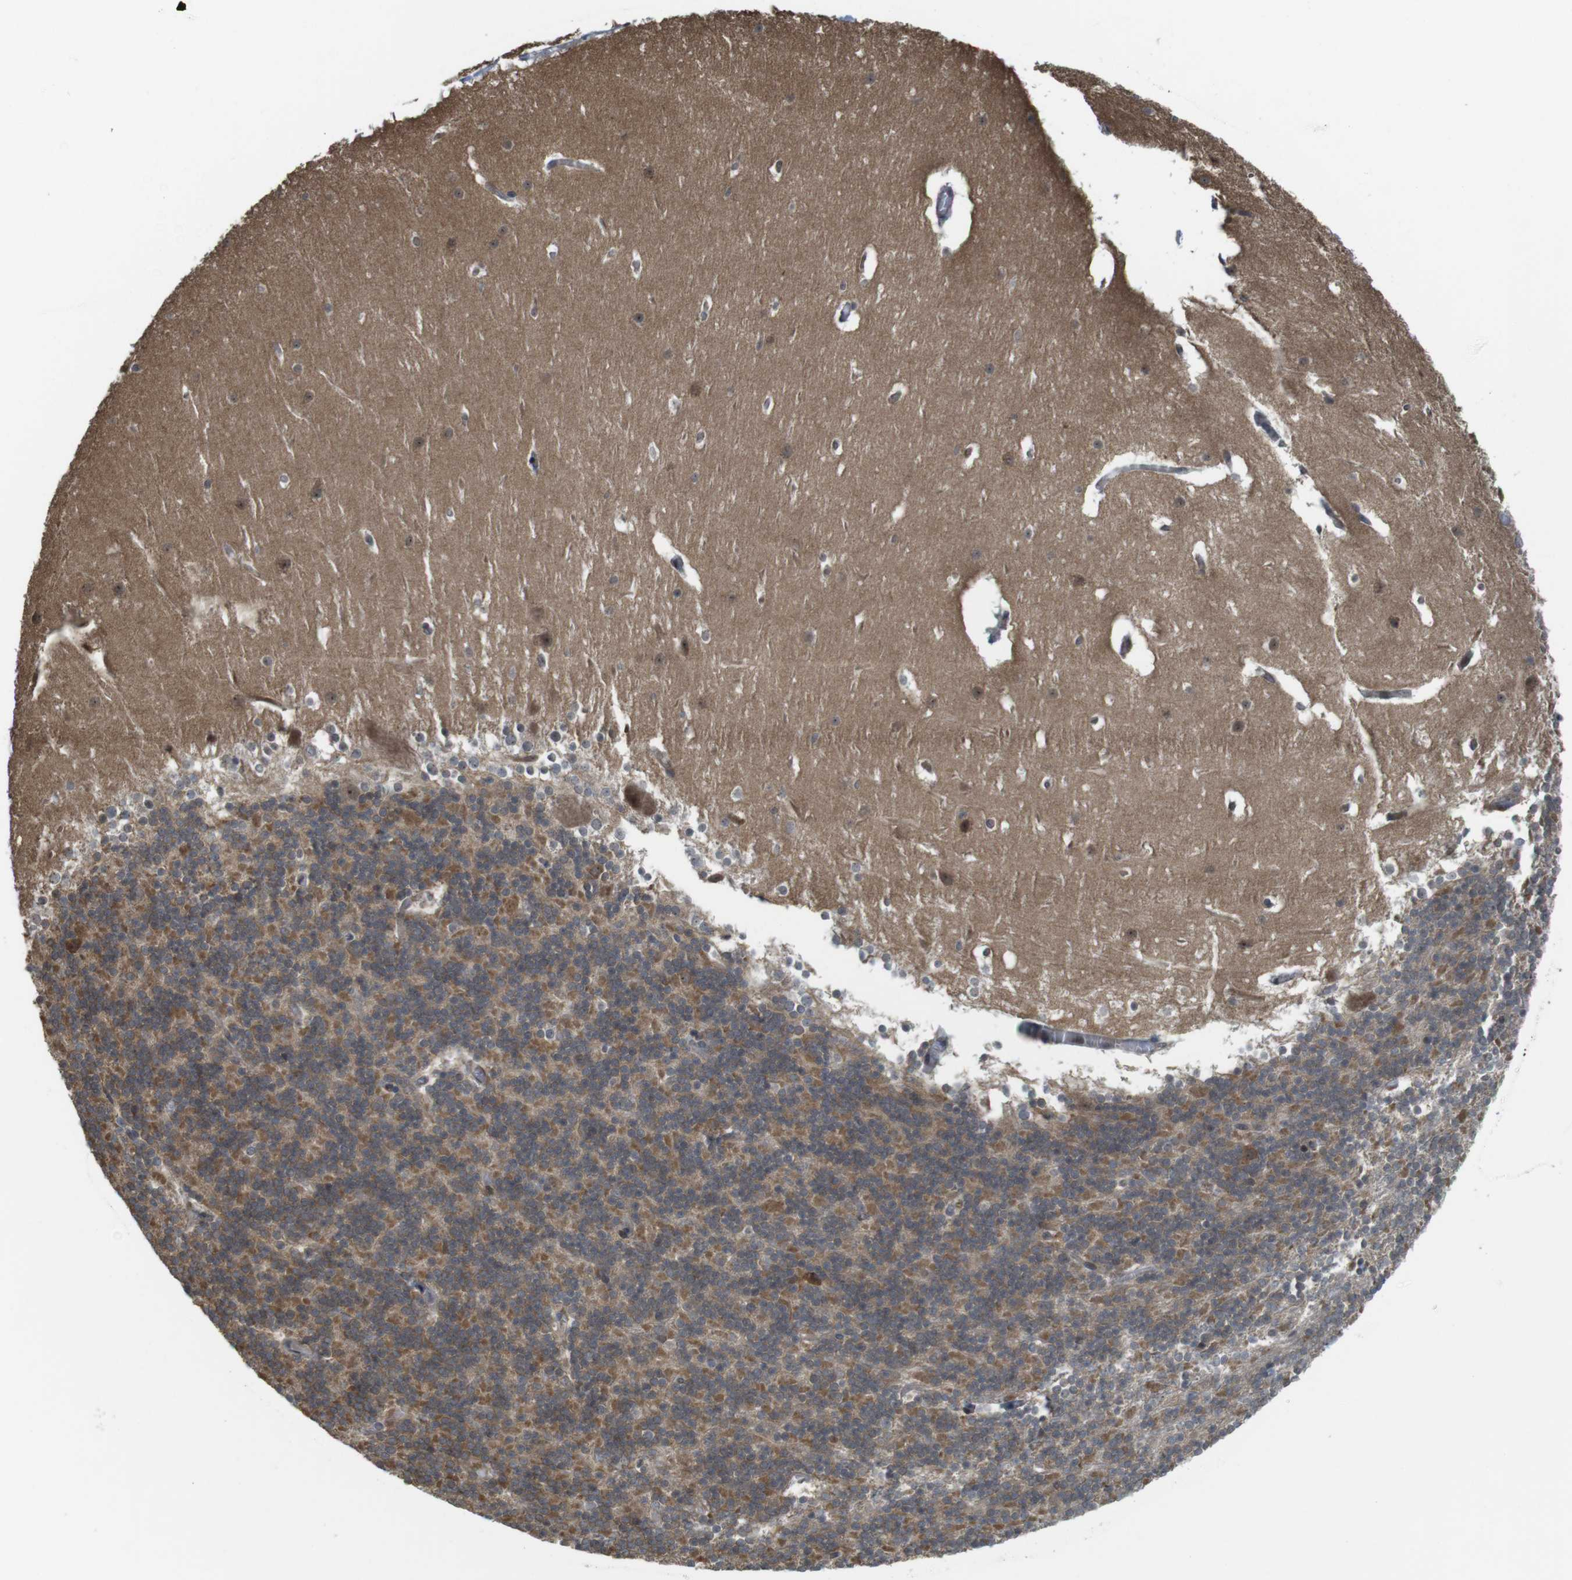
{"staining": {"intensity": "moderate", "quantity": ">75%", "location": "cytoplasmic/membranous"}, "tissue": "cerebellum", "cell_type": "Cells in granular layer", "image_type": "normal", "snomed": [{"axis": "morphology", "description": "Normal tissue, NOS"}, {"axis": "topography", "description": "Cerebellum"}], "caption": "Immunohistochemistry image of benign human cerebellum stained for a protein (brown), which shows medium levels of moderate cytoplasmic/membranous staining in about >75% of cells in granular layer.", "gene": "CC2D1A", "patient": {"sex": "female", "age": 19}}